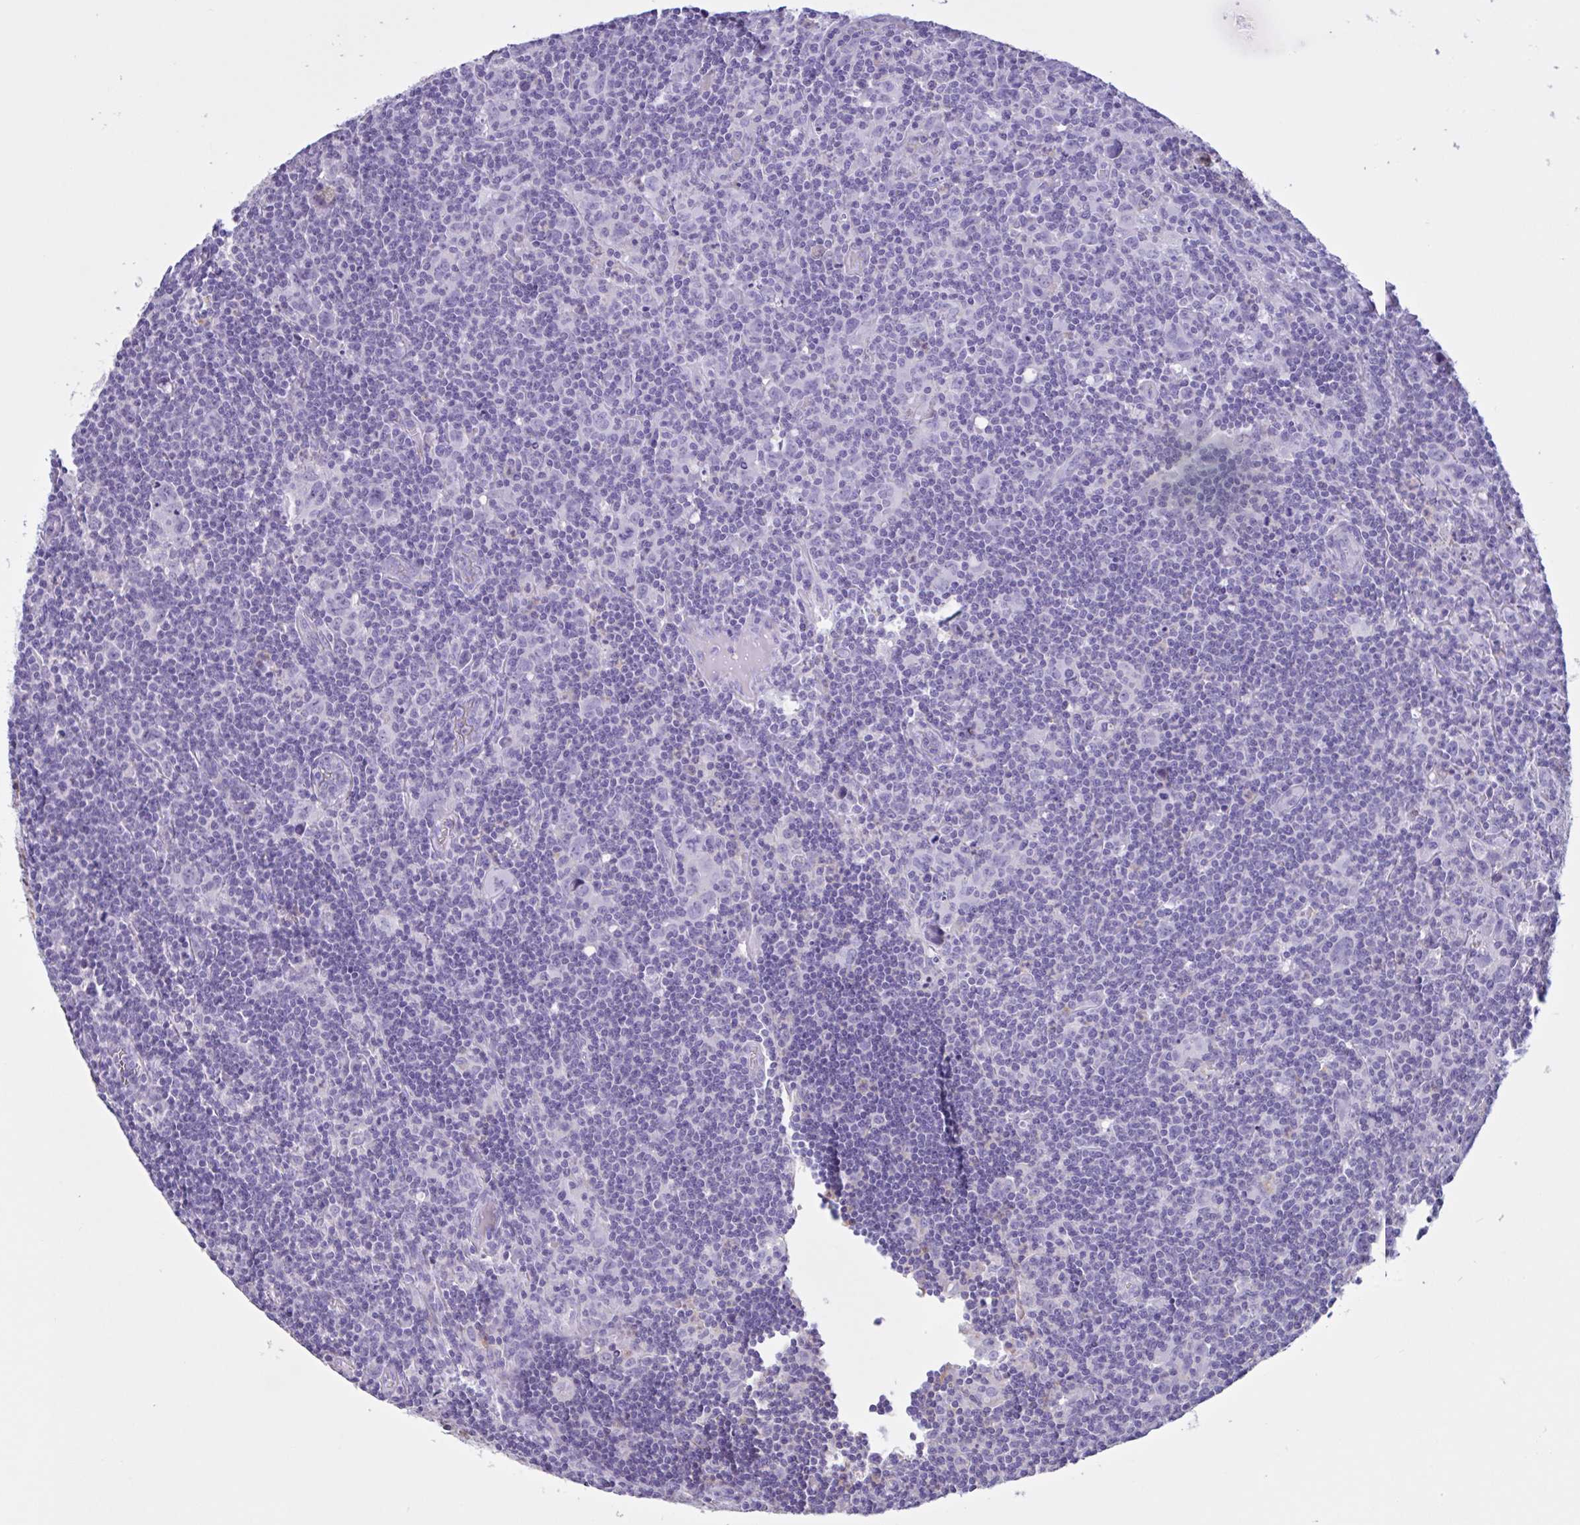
{"staining": {"intensity": "negative", "quantity": "none", "location": "none"}, "tissue": "lymphoma", "cell_type": "Tumor cells", "image_type": "cancer", "snomed": [{"axis": "morphology", "description": "Hodgkin's disease, NOS"}, {"axis": "topography", "description": "Lymph node"}], "caption": "The image displays no significant staining in tumor cells of lymphoma.", "gene": "LARGE2", "patient": {"sex": "female", "age": 18}}